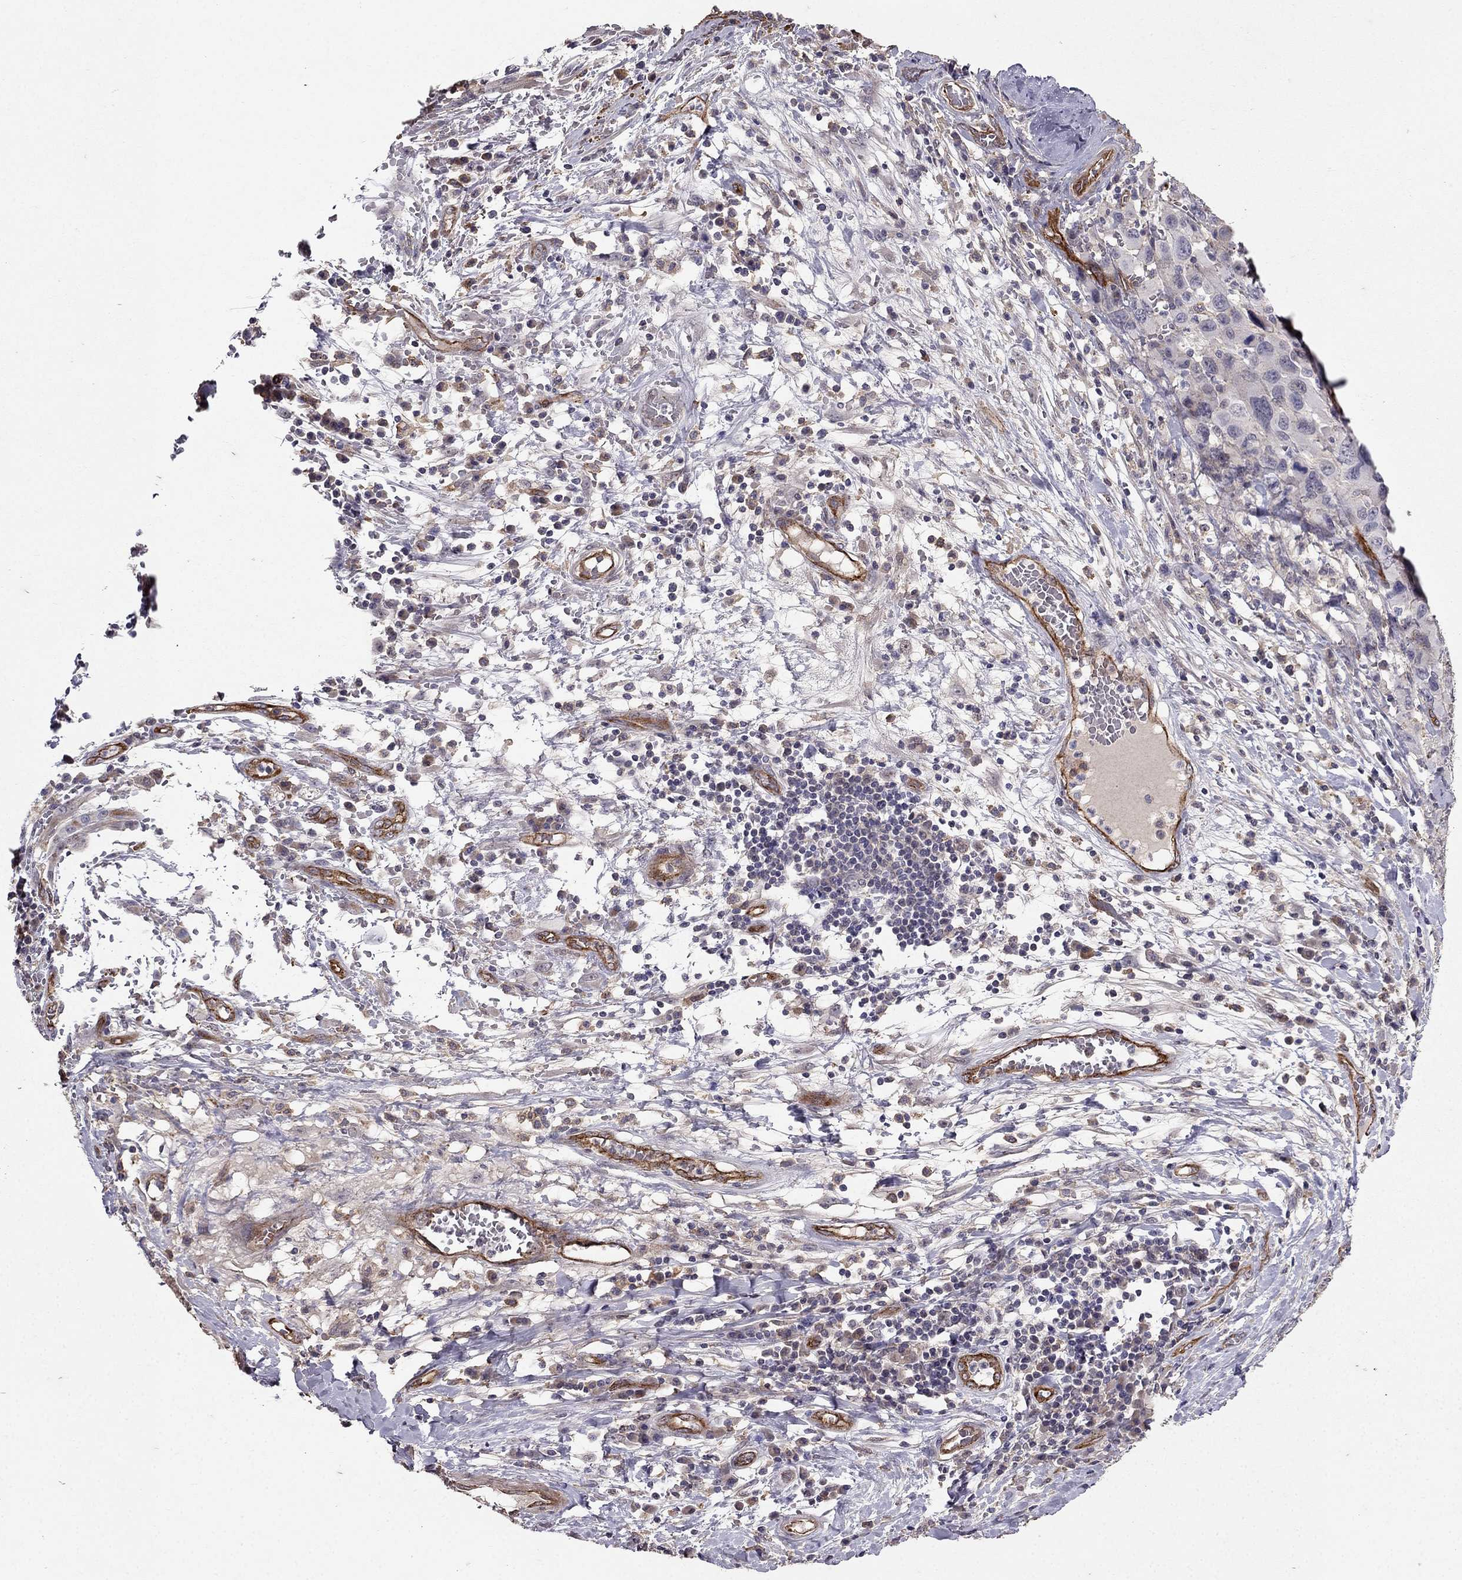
{"staining": {"intensity": "negative", "quantity": "none", "location": "none"}, "tissue": "melanoma", "cell_type": "Tumor cells", "image_type": "cancer", "snomed": [{"axis": "morphology", "description": "Malignant melanoma, NOS"}, {"axis": "topography", "description": "Skin"}], "caption": "A histopathology image of human malignant melanoma is negative for staining in tumor cells.", "gene": "RASIP1", "patient": {"sex": "female", "age": 91}}